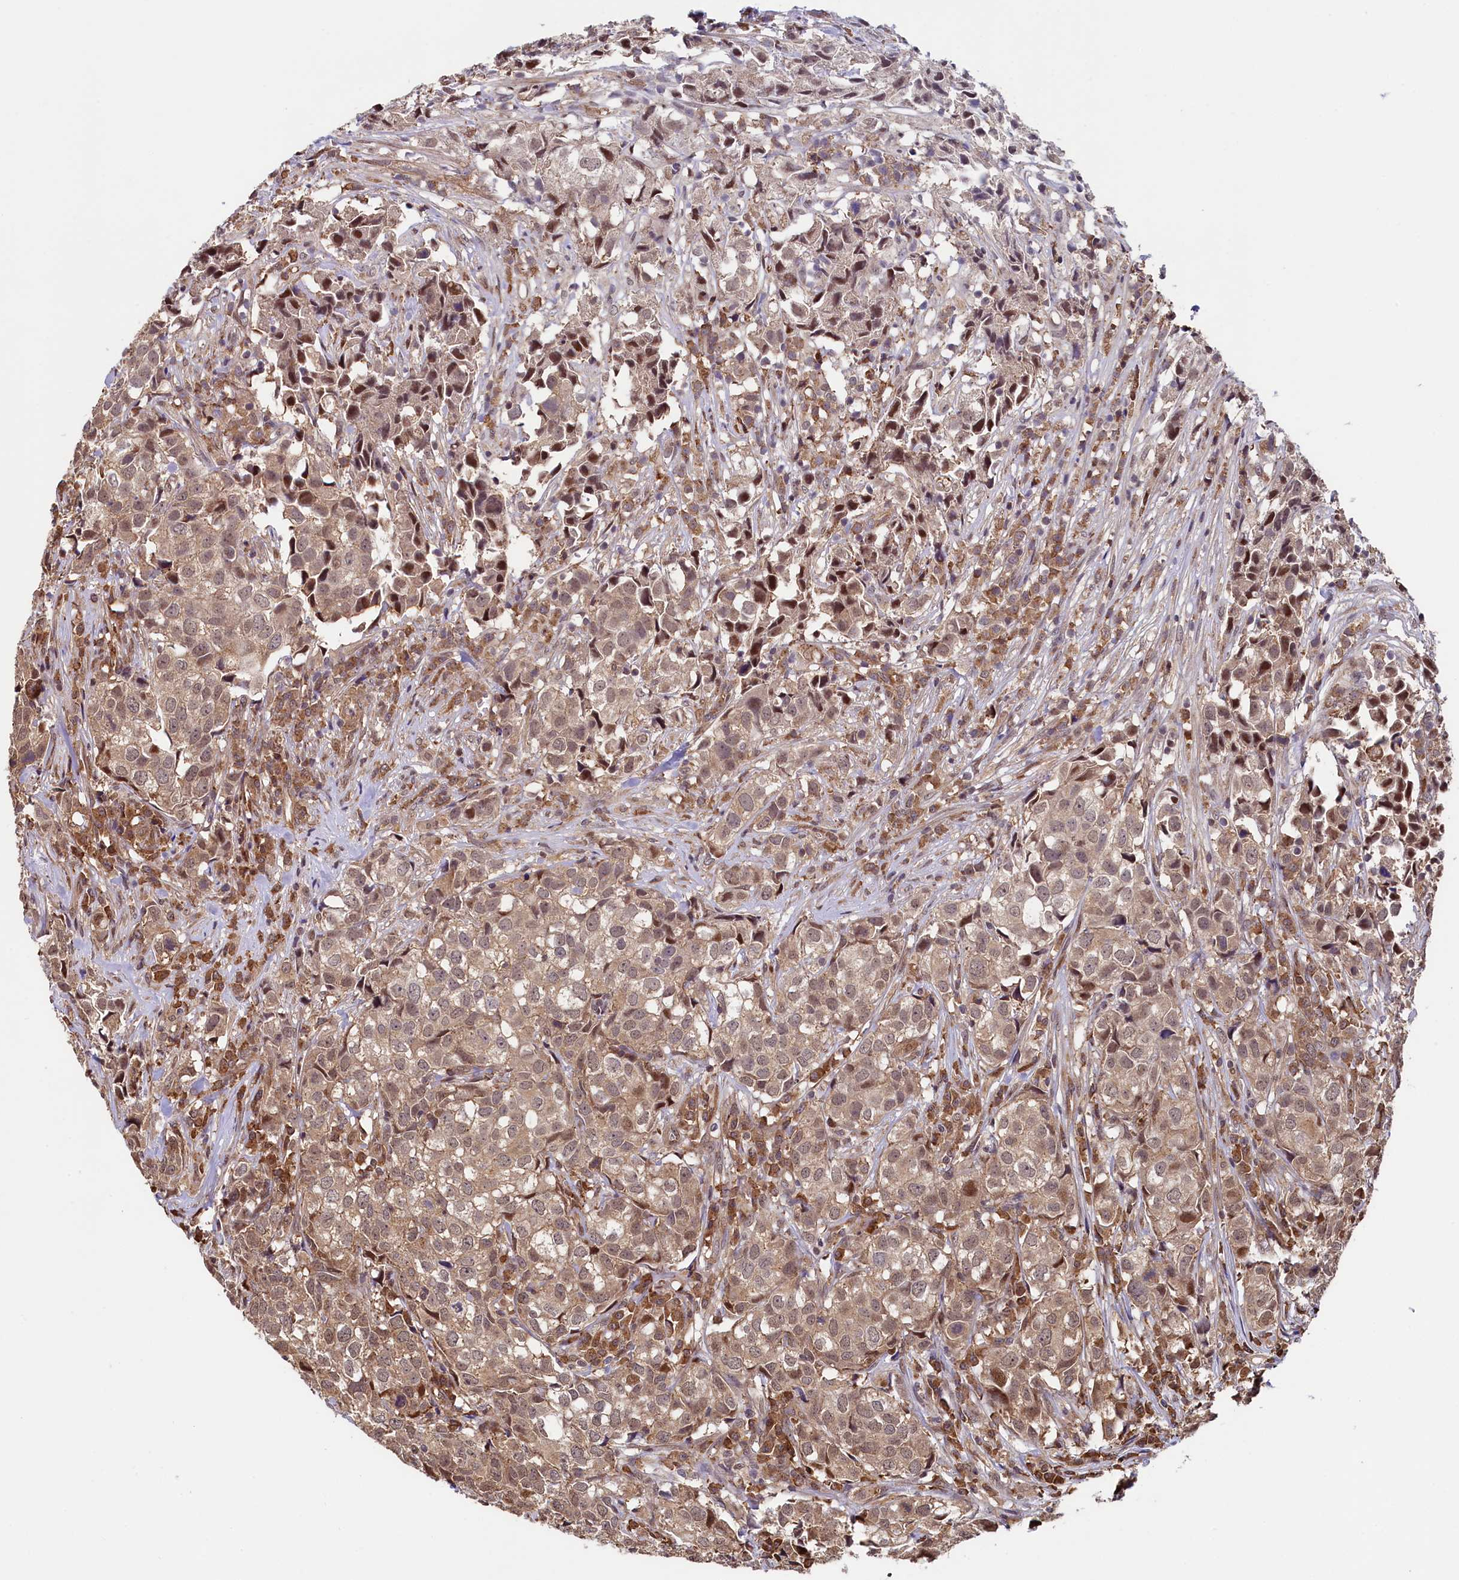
{"staining": {"intensity": "weak", "quantity": ">75%", "location": "cytoplasmic/membranous,nuclear"}, "tissue": "urothelial cancer", "cell_type": "Tumor cells", "image_type": "cancer", "snomed": [{"axis": "morphology", "description": "Urothelial carcinoma, High grade"}, {"axis": "topography", "description": "Urinary bladder"}], "caption": "IHC micrograph of neoplastic tissue: urothelial cancer stained using immunohistochemistry exhibits low levels of weak protein expression localized specifically in the cytoplasmic/membranous and nuclear of tumor cells, appearing as a cytoplasmic/membranous and nuclear brown color.", "gene": "LEO1", "patient": {"sex": "female", "age": 75}}